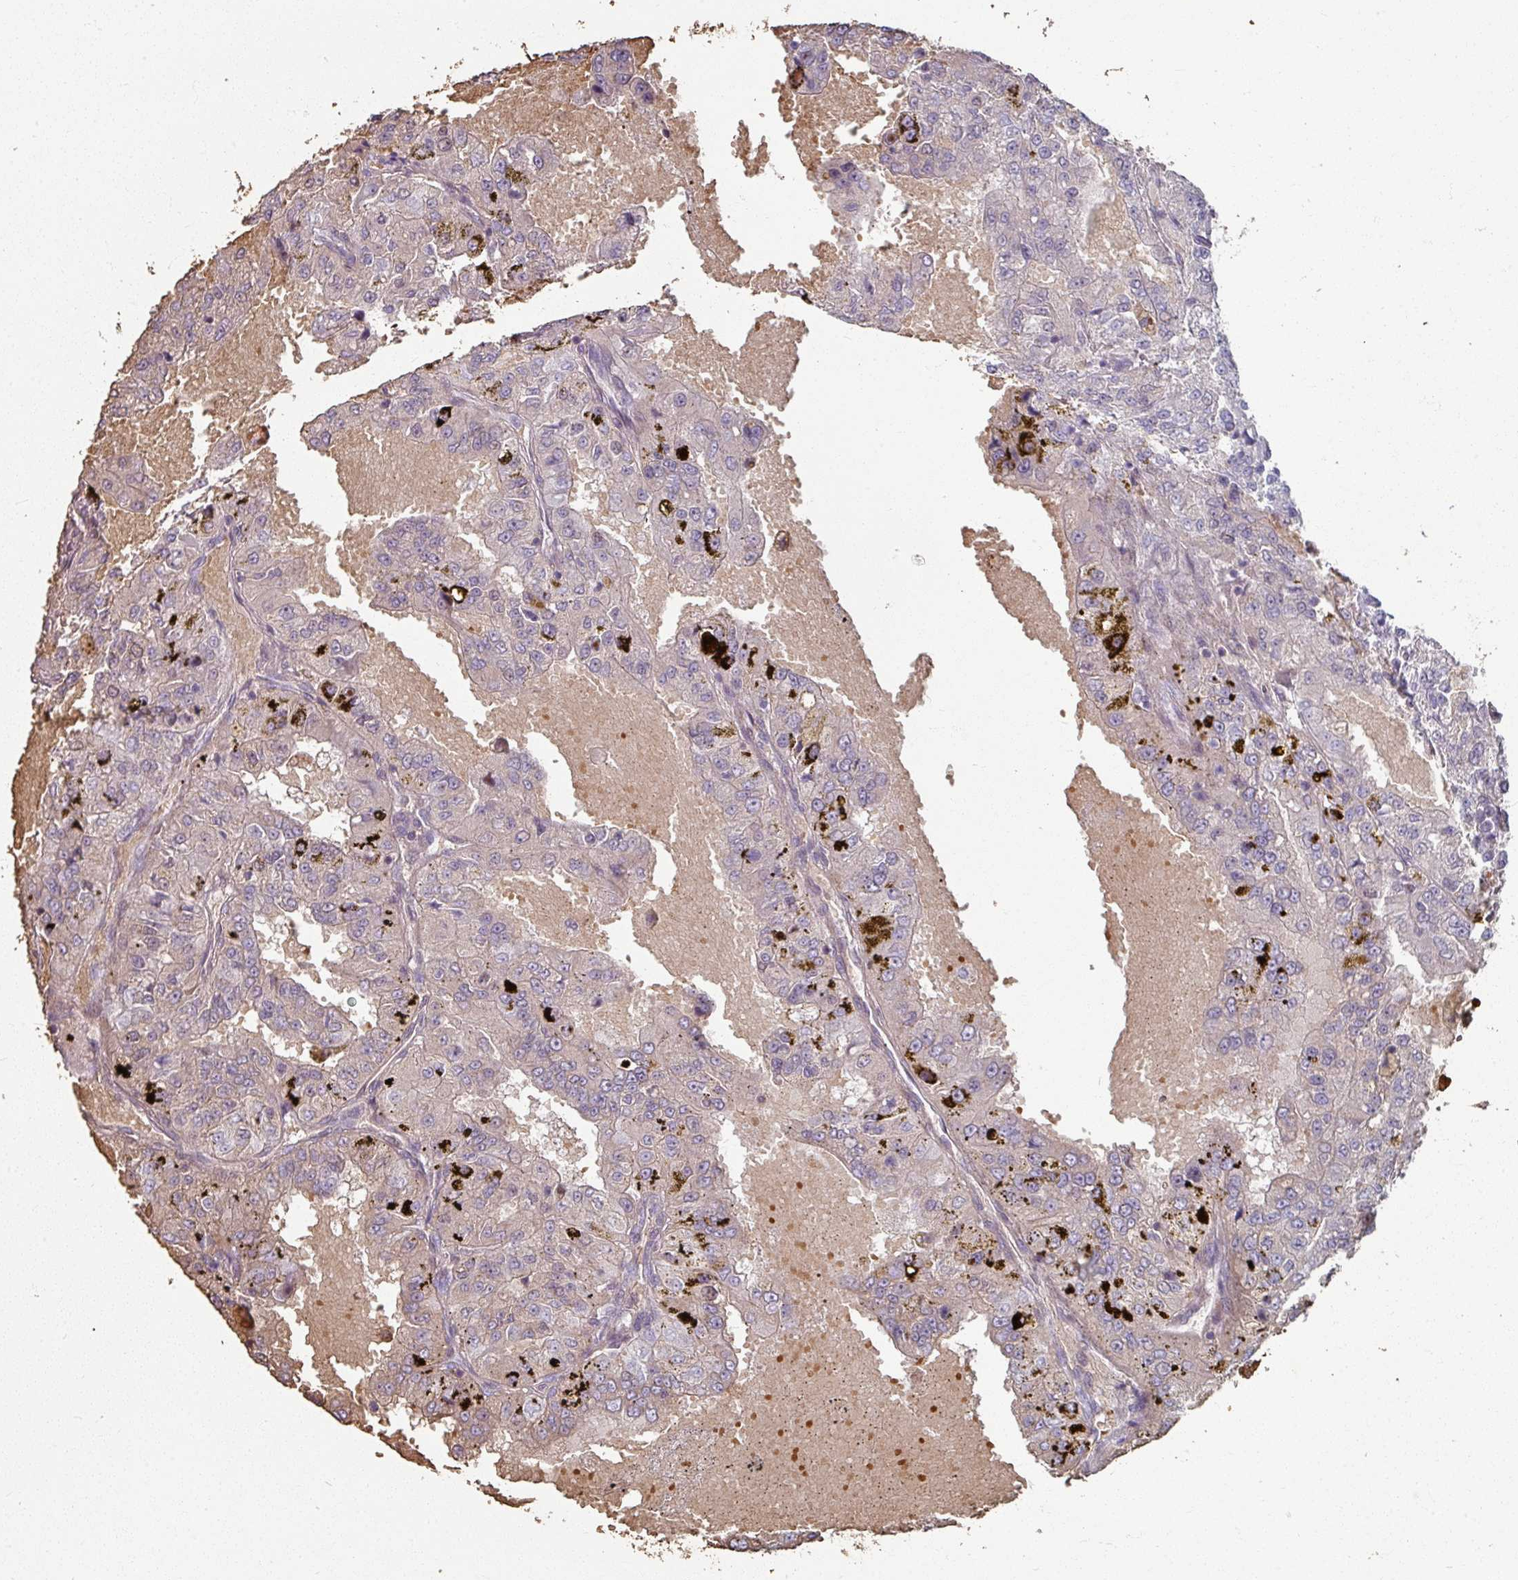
{"staining": {"intensity": "negative", "quantity": "none", "location": "none"}, "tissue": "renal cancer", "cell_type": "Tumor cells", "image_type": "cancer", "snomed": [{"axis": "morphology", "description": "Adenocarcinoma, NOS"}, {"axis": "topography", "description": "Kidney"}], "caption": "Tumor cells are negative for protein expression in human renal cancer.", "gene": "KMT5C", "patient": {"sex": "female", "age": 63}}